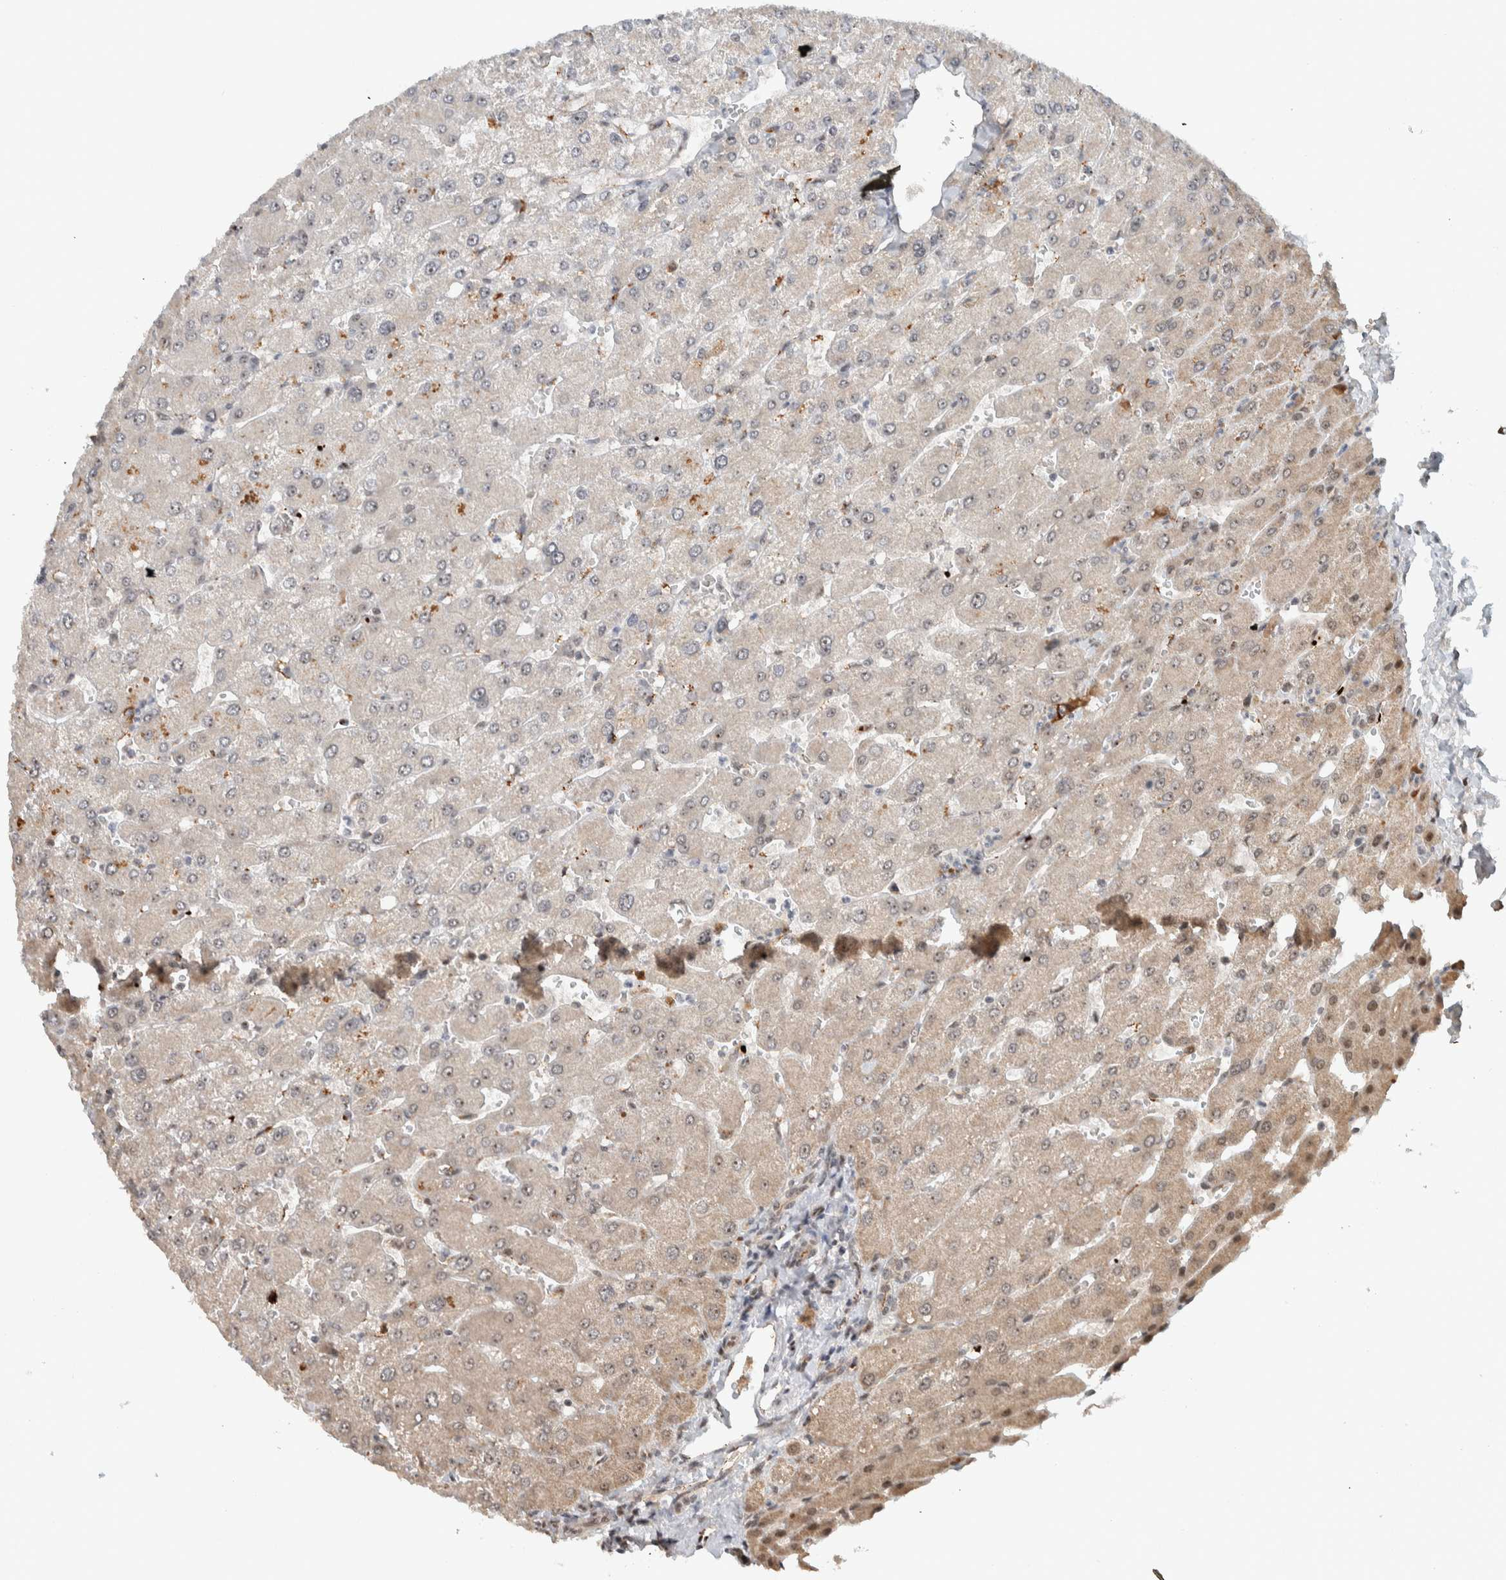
{"staining": {"intensity": "negative", "quantity": "none", "location": "none"}, "tissue": "liver", "cell_type": "Cholangiocytes", "image_type": "normal", "snomed": [{"axis": "morphology", "description": "Normal tissue, NOS"}, {"axis": "topography", "description": "Liver"}], "caption": "Immunohistochemical staining of unremarkable liver reveals no significant expression in cholangiocytes.", "gene": "ZFP91", "patient": {"sex": "male", "age": 55}}